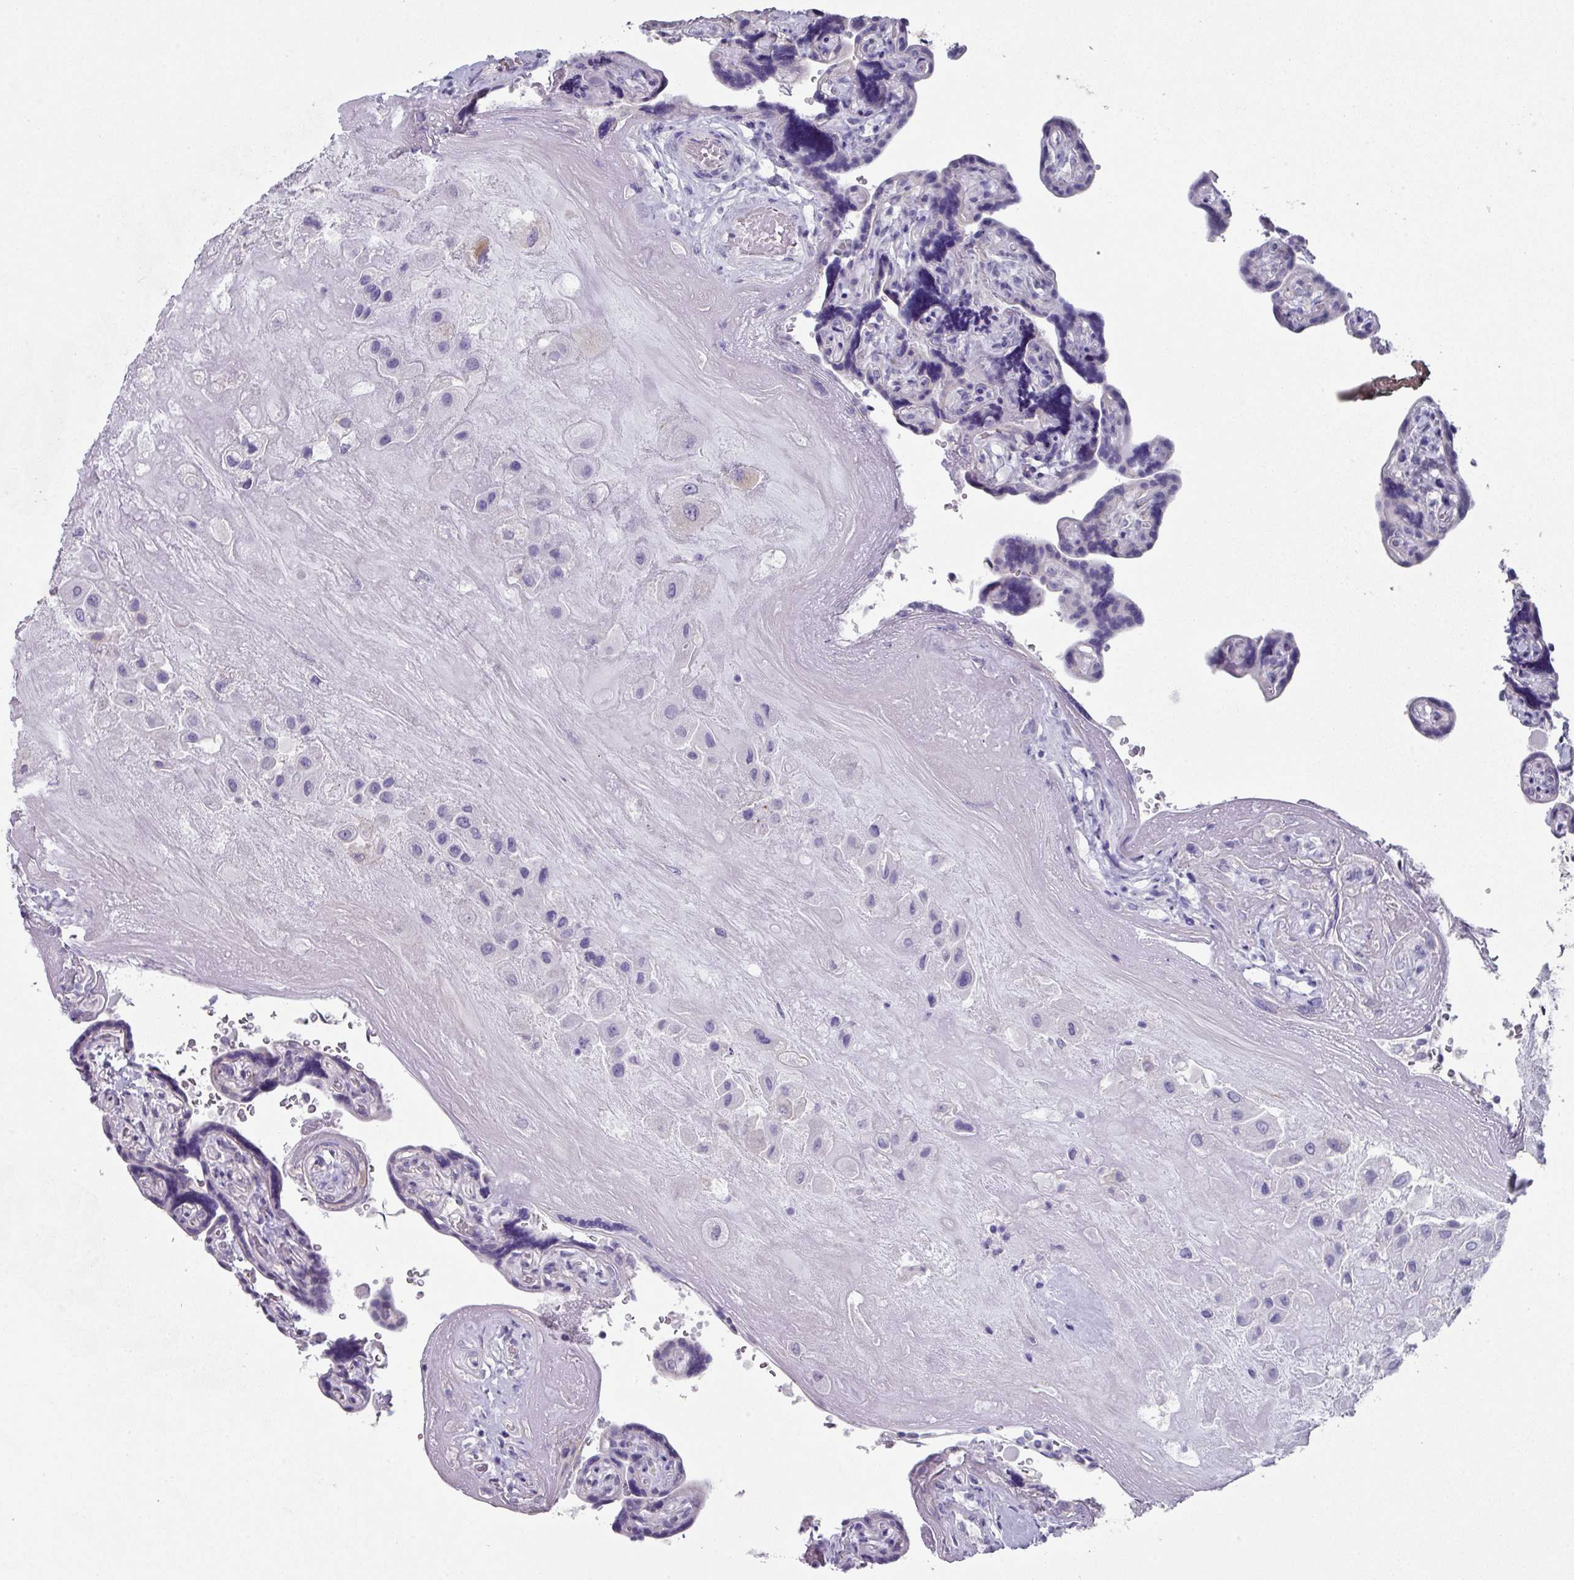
{"staining": {"intensity": "negative", "quantity": "none", "location": "none"}, "tissue": "placenta", "cell_type": "Decidual cells", "image_type": "normal", "snomed": [{"axis": "morphology", "description": "Normal tissue, NOS"}, {"axis": "topography", "description": "Placenta"}], "caption": "High power microscopy micrograph of an immunohistochemistry (IHC) image of unremarkable placenta, revealing no significant staining in decidual cells.", "gene": "PEX10", "patient": {"sex": "female", "age": 32}}